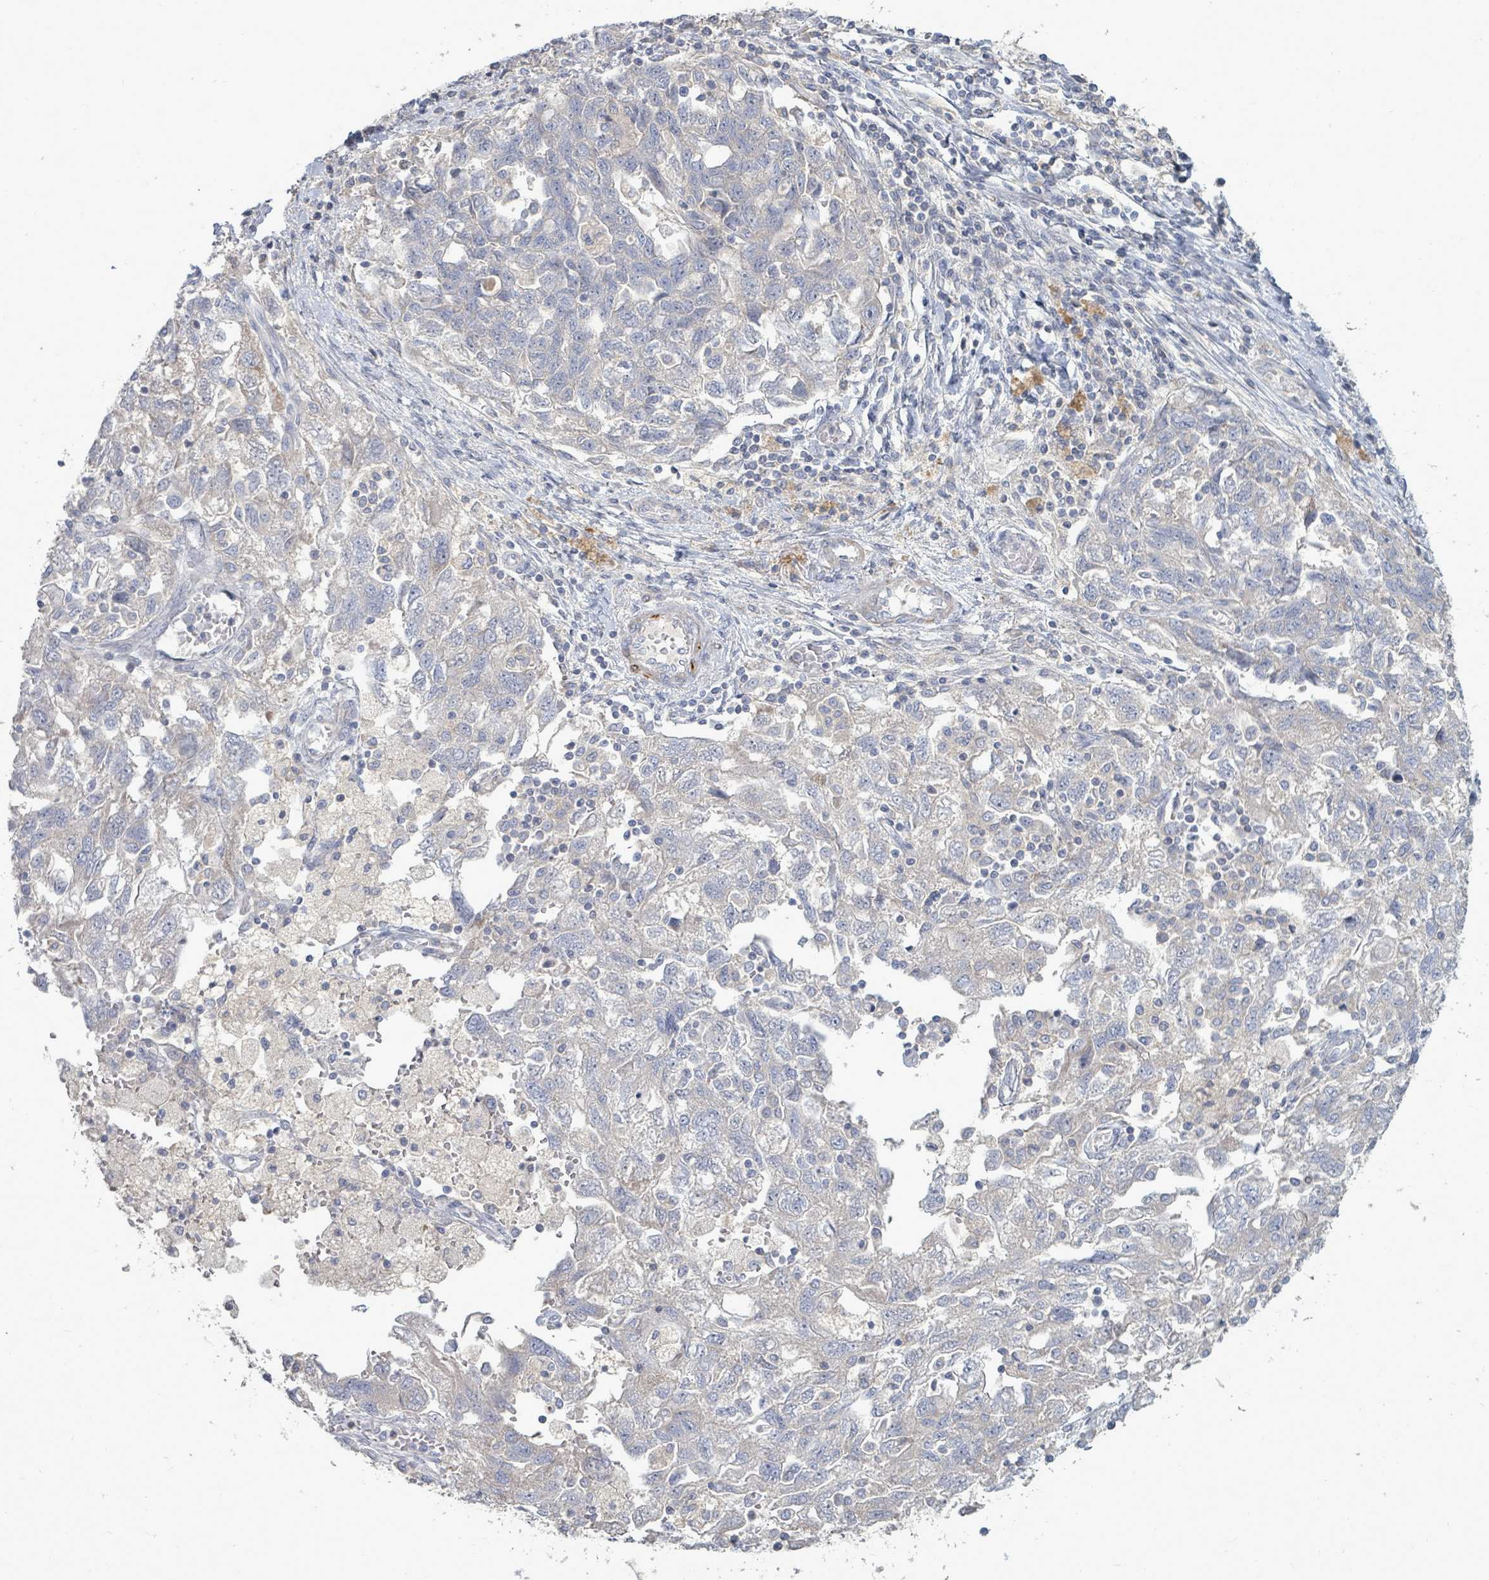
{"staining": {"intensity": "negative", "quantity": "none", "location": "none"}, "tissue": "ovarian cancer", "cell_type": "Tumor cells", "image_type": "cancer", "snomed": [{"axis": "morphology", "description": "Carcinoma, NOS"}, {"axis": "morphology", "description": "Cystadenocarcinoma, serous, NOS"}, {"axis": "topography", "description": "Ovary"}], "caption": "Photomicrograph shows no significant protein positivity in tumor cells of serous cystadenocarcinoma (ovarian). (DAB IHC, high magnification).", "gene": "ARGFX", "patient": {"sex": "female", "age": 69}}